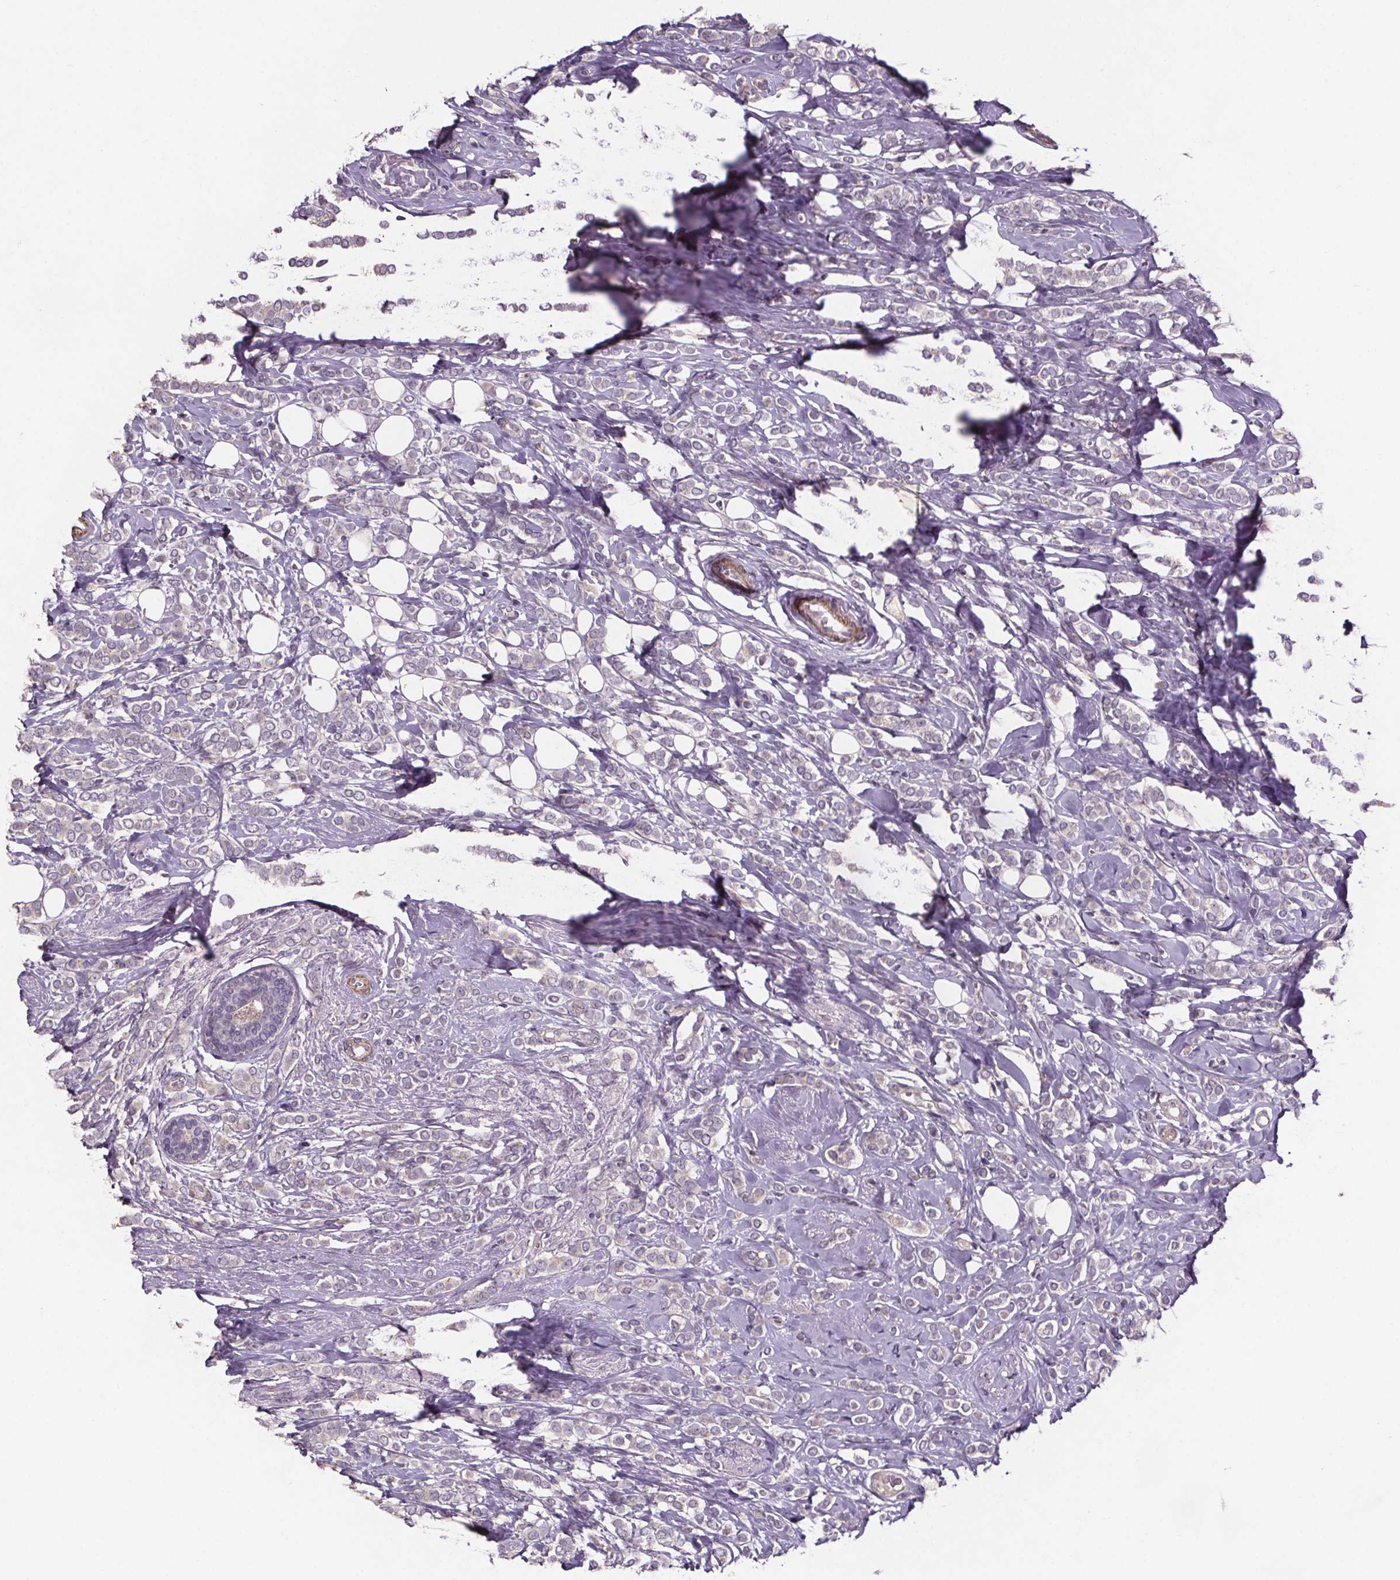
{"staining": {"intensity": "negative", "quantity": "none", "location": "none"}, "tissue": "breast cancer", "cell_type": "Tumor cells", "image_type": "cancer", "snomed": [{"axis": "morphology", "description": "Lobular carcinoma"}, {"axis": "topography", "description": "Breast"}], "caption": "Micrograph shows no protein positivity in tumor cells of breast cancer tissue.", "gene": "CLN3", "patient": {"sex": "female", "age": 49}}